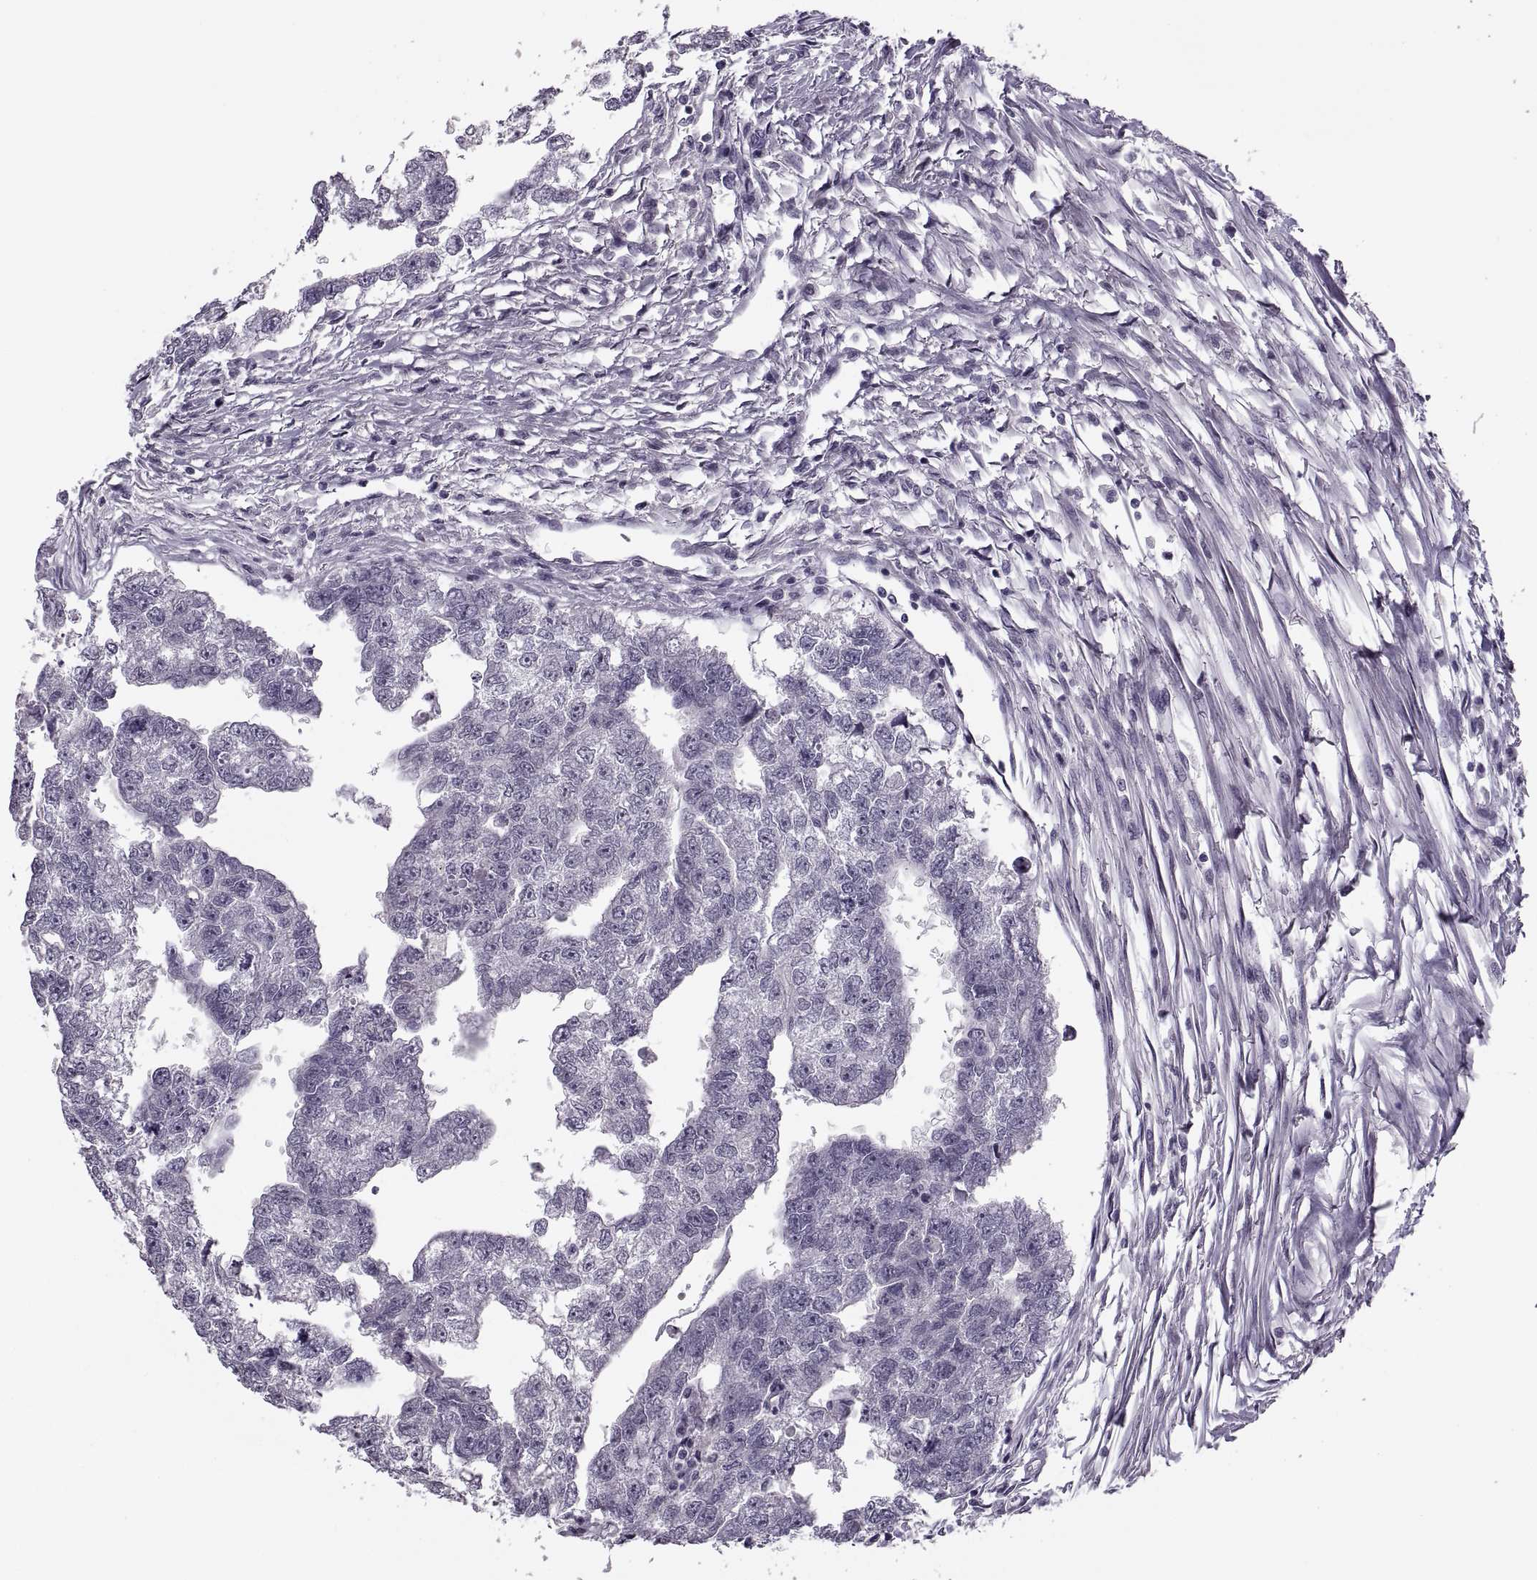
{"staining": {"intensity": "negative", "quantity": "none", "location": "none"}, "tissue": "testis cancer", "cell_type": "Tumor cells", "image_type": "cancer", "snomed": [{"axis": "morphology", "description": "Carcinoma, Embryonal, NOS"}, {"axis": "morphology", "description": "Teratoma, malignant, NOS"}, {"axis": "topography", "description": "Testis"}], "caption": "Histopathology image shows no protein staining in tumor cells of testis embryonal carcinoma tissue.", "gene": "PAGE5", "patient": {"sex": "male", "age": 44}}